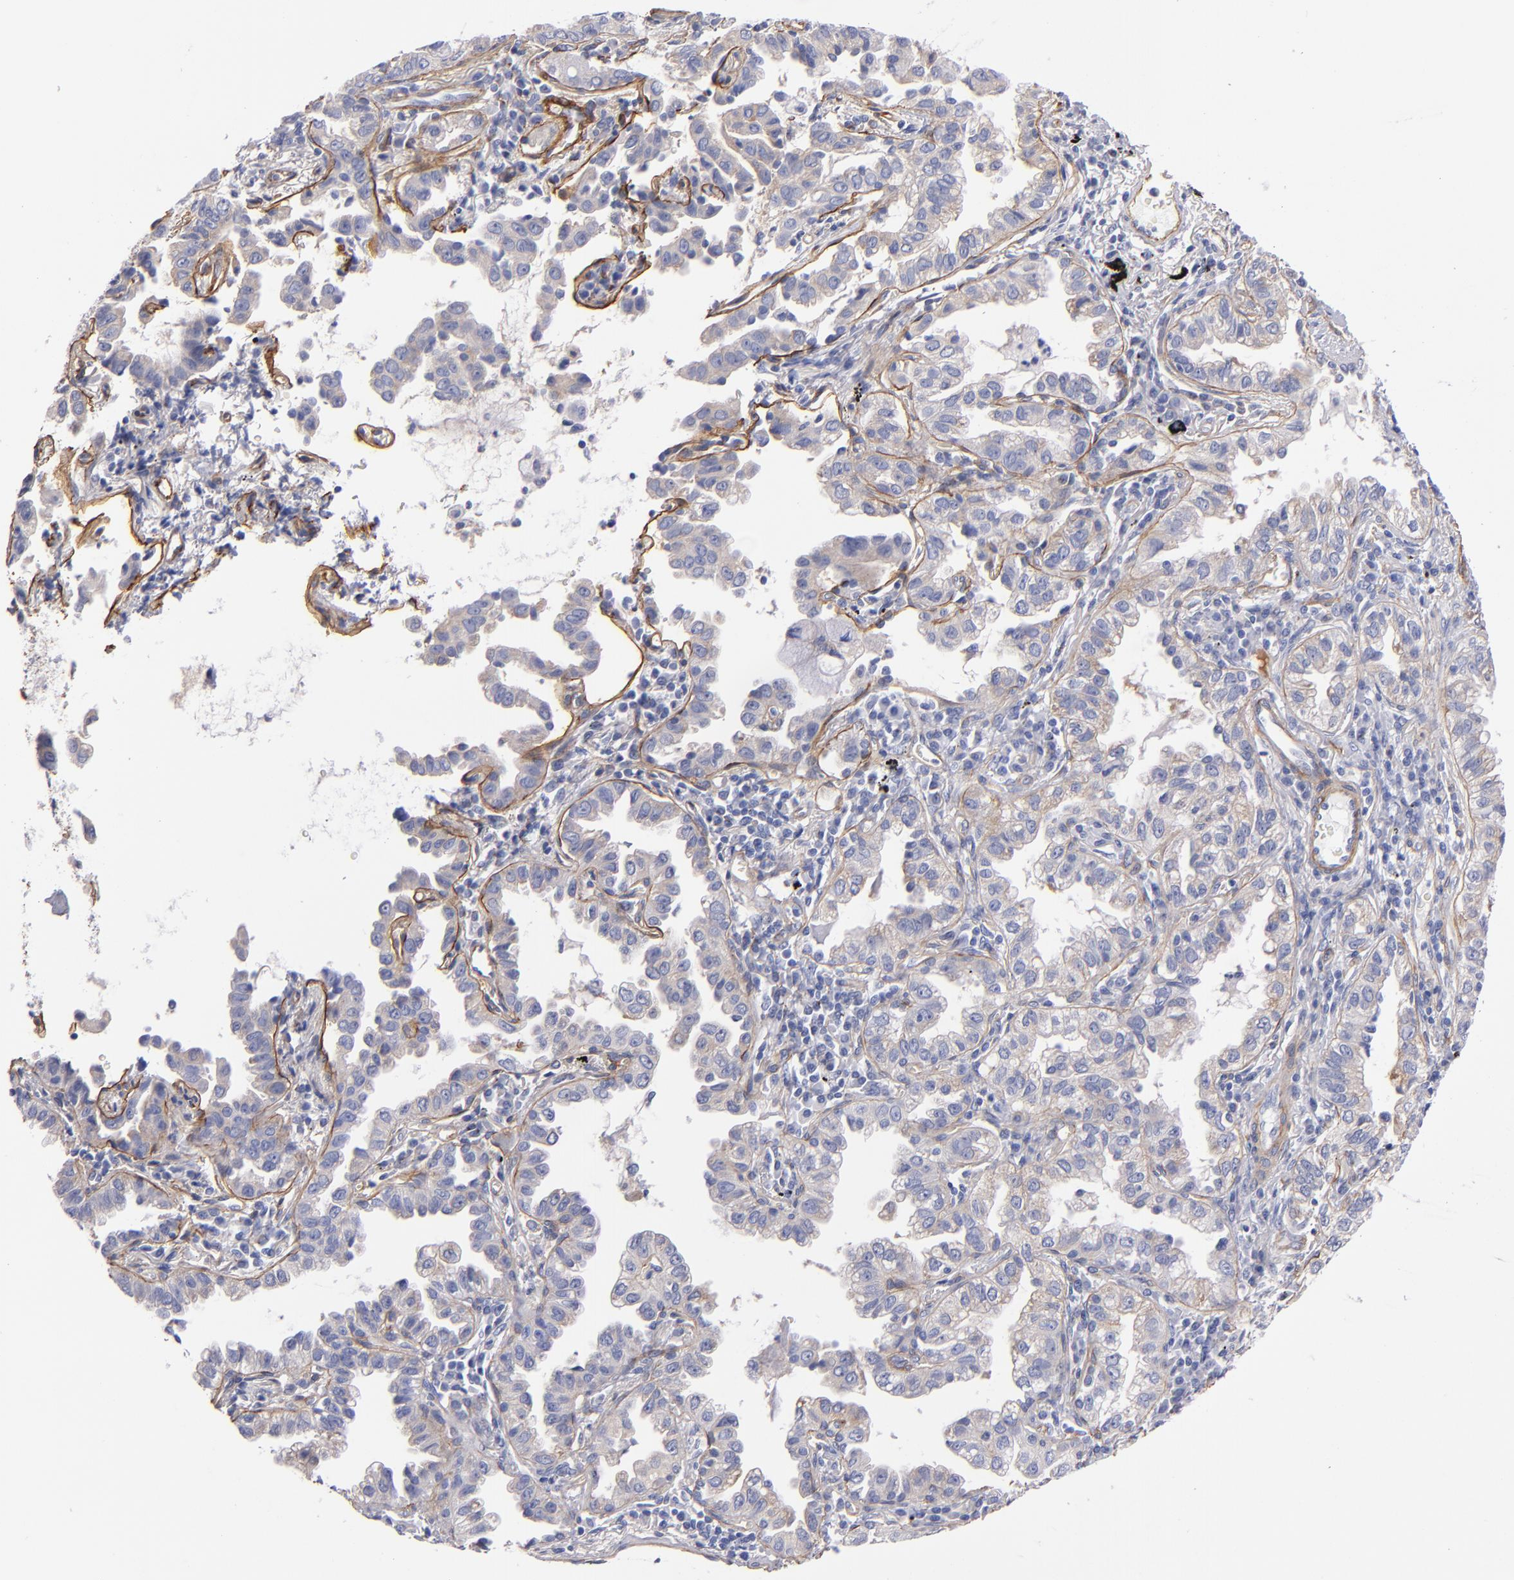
{"staining": {"intensity": "weak", "quantity": "25%-75%", "location": "cytoplasmic/membranous"}, "tissue": "lung cancer", "cell_type": "Tumor cells", "image_type": "cancer", "snomed": [{"axis": "morphology", "description": "Adenocarcinoma, NOS"}, {"axis": "topography", "description": "Lung"}], "caption": "Protein staining exhibits weak cytoplasmic/membranous positivity in approximately 25%-75% of tumor cells in lung cancer (adenocarcinoma).", "gene": "LAMC1", "patient": {"sex": "female", "age": 50}}